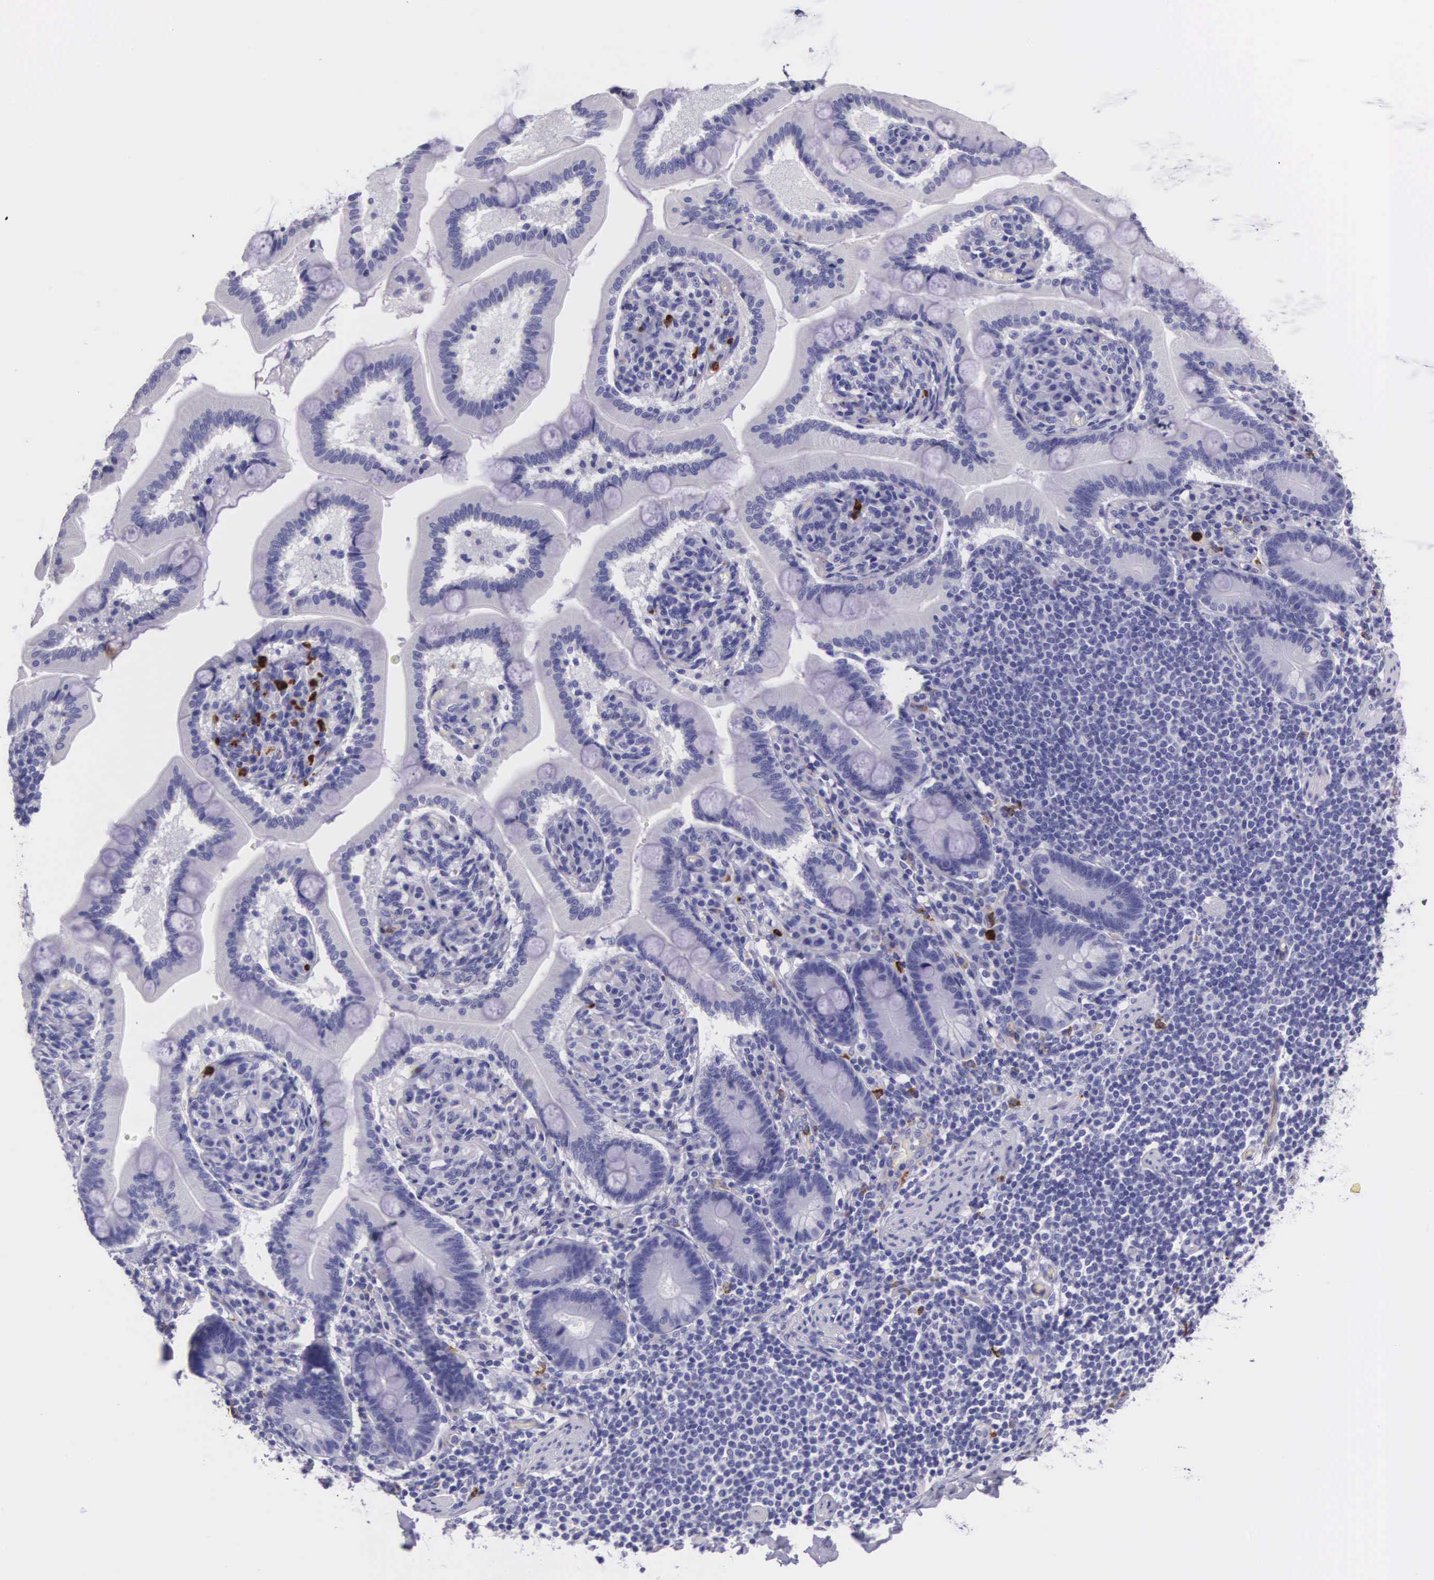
{"staining": {"intensity": "negative", "quantity": "none", "location": "none"}, "tissue": "adipose tissue", "cell_type": "Adipocytes", "image_type": "normal", "snomed": [{"axis": "morphology", "description": "Normal tissue, NOS"}, {"axis": "topography", "description": "Duodenum"}], "caption": "High power microscopy histopathology image of an IHC image of unremarkable adipose tissue, revealing no significant expression in adipocytes.", "gene": "FCN1", "patient": {"sex": "male", "age": 63}}